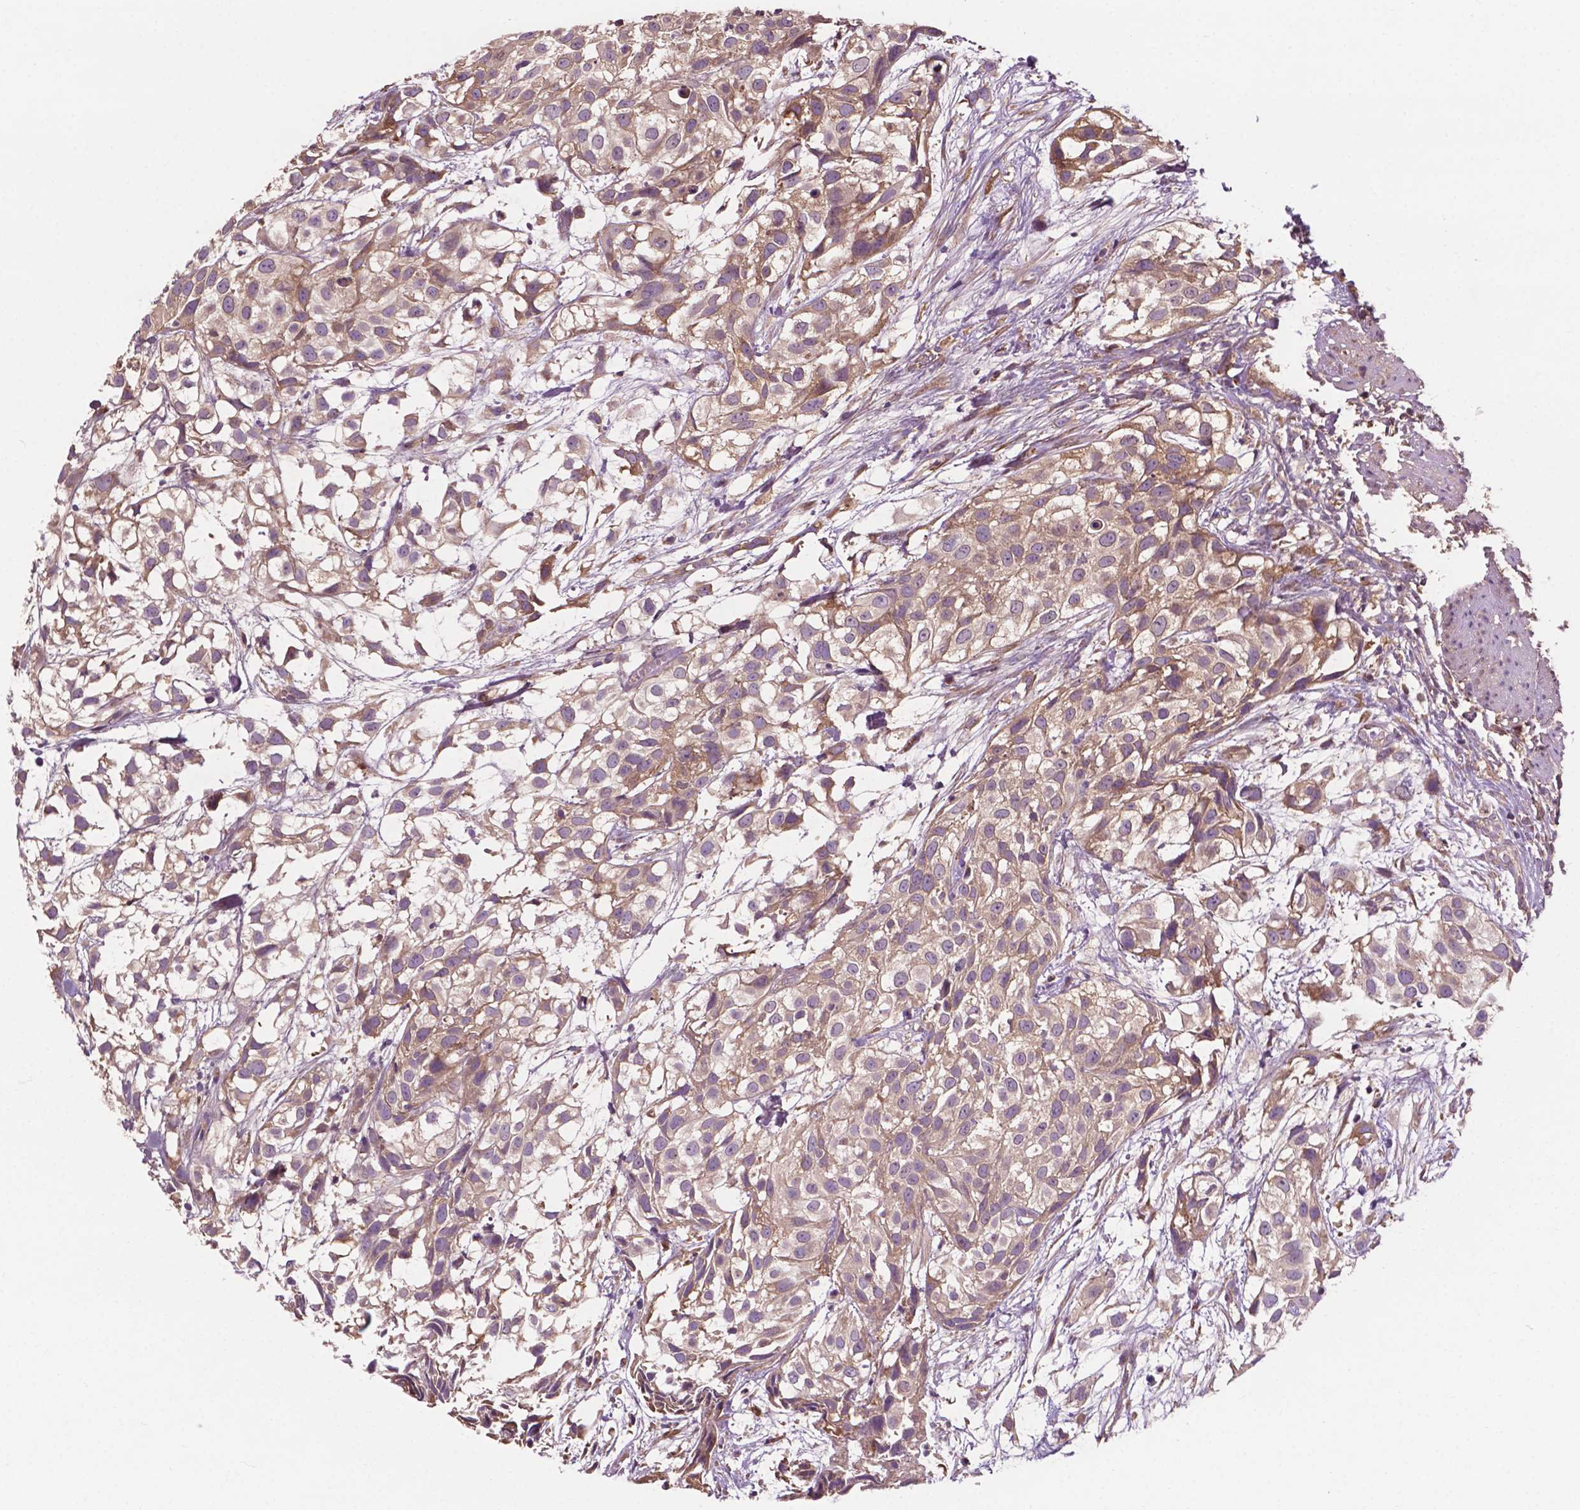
{"staining": {"intensity": "weak", "quantity": ">75%", "location": "cytoplasmic/membranous"}, "tissue": "urothelial cancer", "cell_type": "Tumor cells", "image_type": "cancer", "snomed": [{"axis": "morphology", "description": "Urothelial carcinoma, High grade"}, {"axis": "topography", "description": "Urinary bladder"}], "caption": "Urothelial cancer stained with IHC reveals weak cytoplasmic/membranous staining in about >75% of tumor cells.", "gene": "GJA9", "patient": {"sex": "male", "age": 56}}